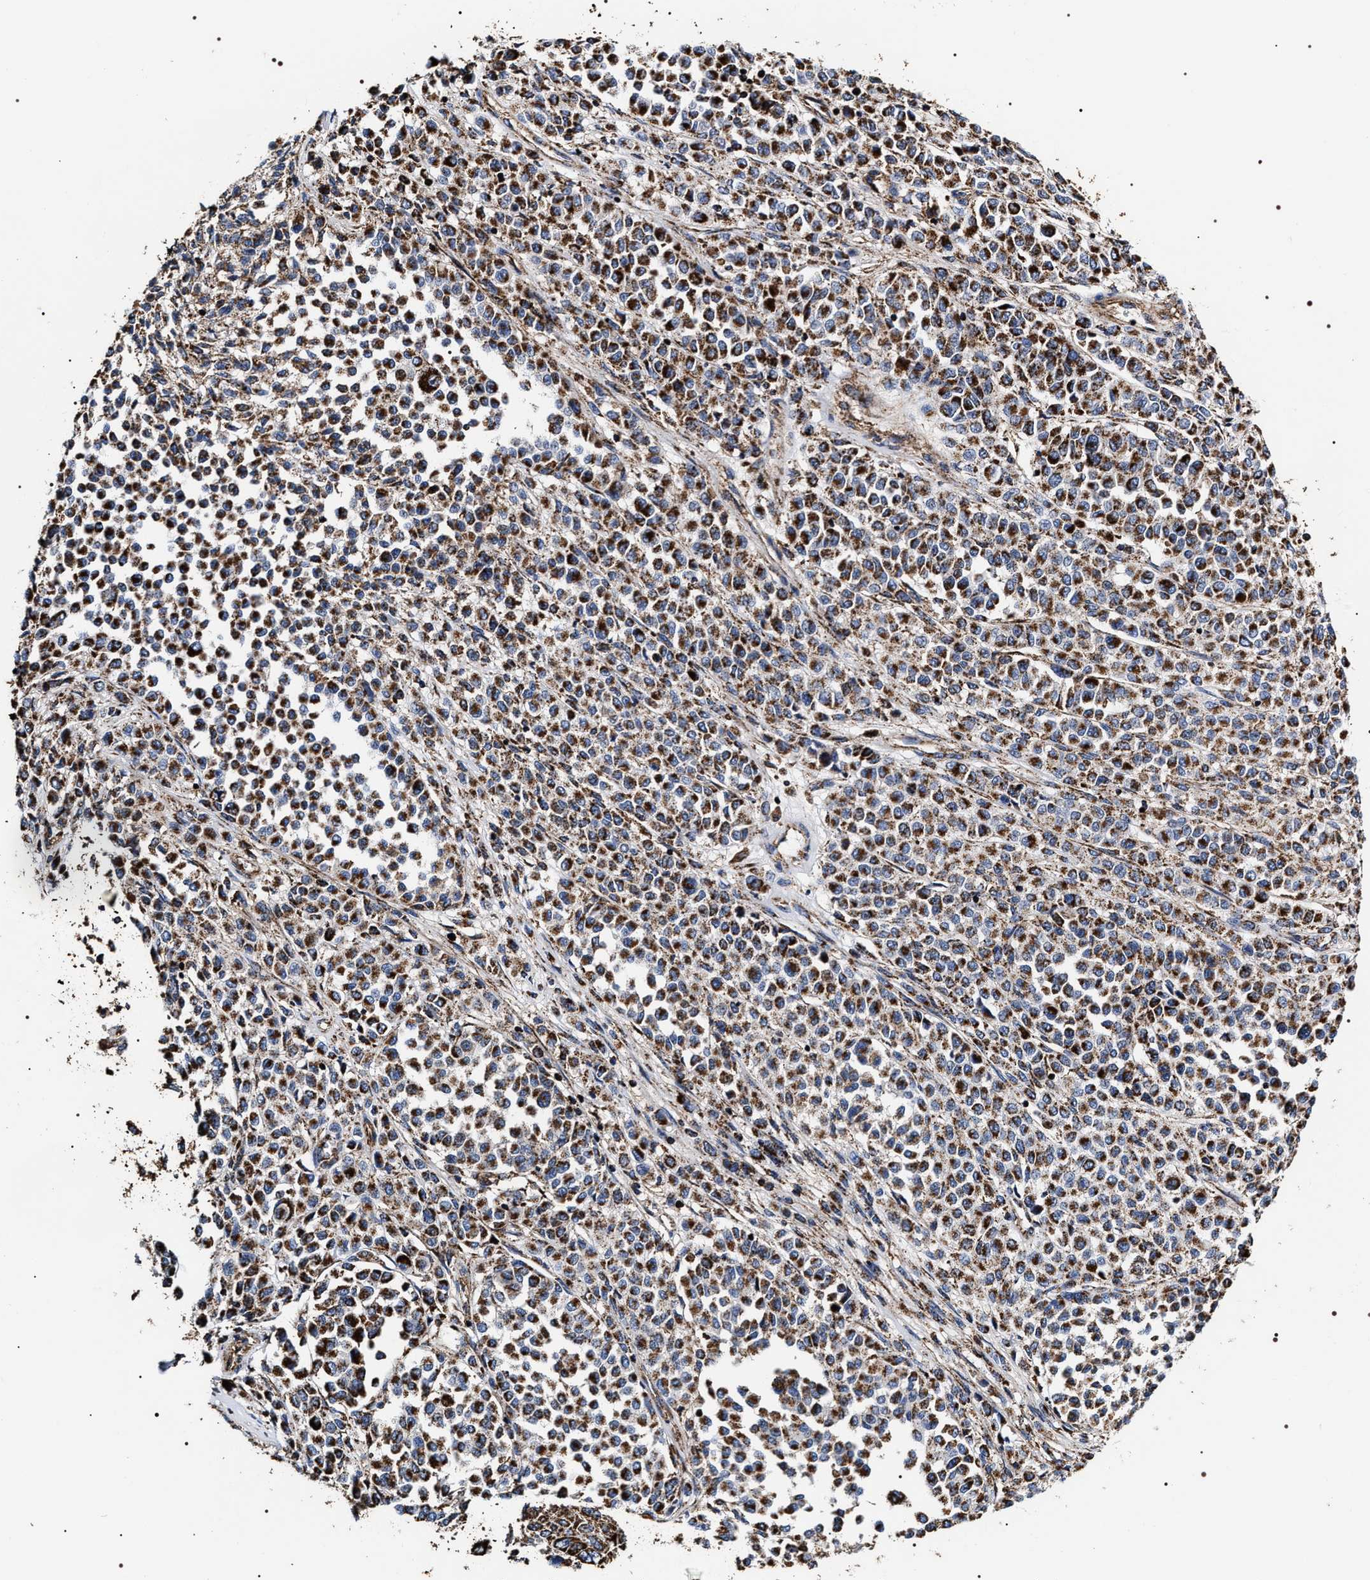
{"staining": {"intensity": "strong", "quantity": ">75%", "location": "cytoplasmic/membranous"}, "tissue": "melanoma", "cell_type": "Tumor cells", "image_type": "cancer", "snomed": [{"axis": "morphology", "description": "Malignant melanoma, Metastatic site"}, {"axis": "topography", "description": "Pancreas"}], "caption": "The histopathology image demonstrates staining of melanoma, revealing strong cytoplasmic/membranous protein positivity (brown color) within tumor cells.", "gene": "COG5", "patient": {"sex": "female", "age": 30}}